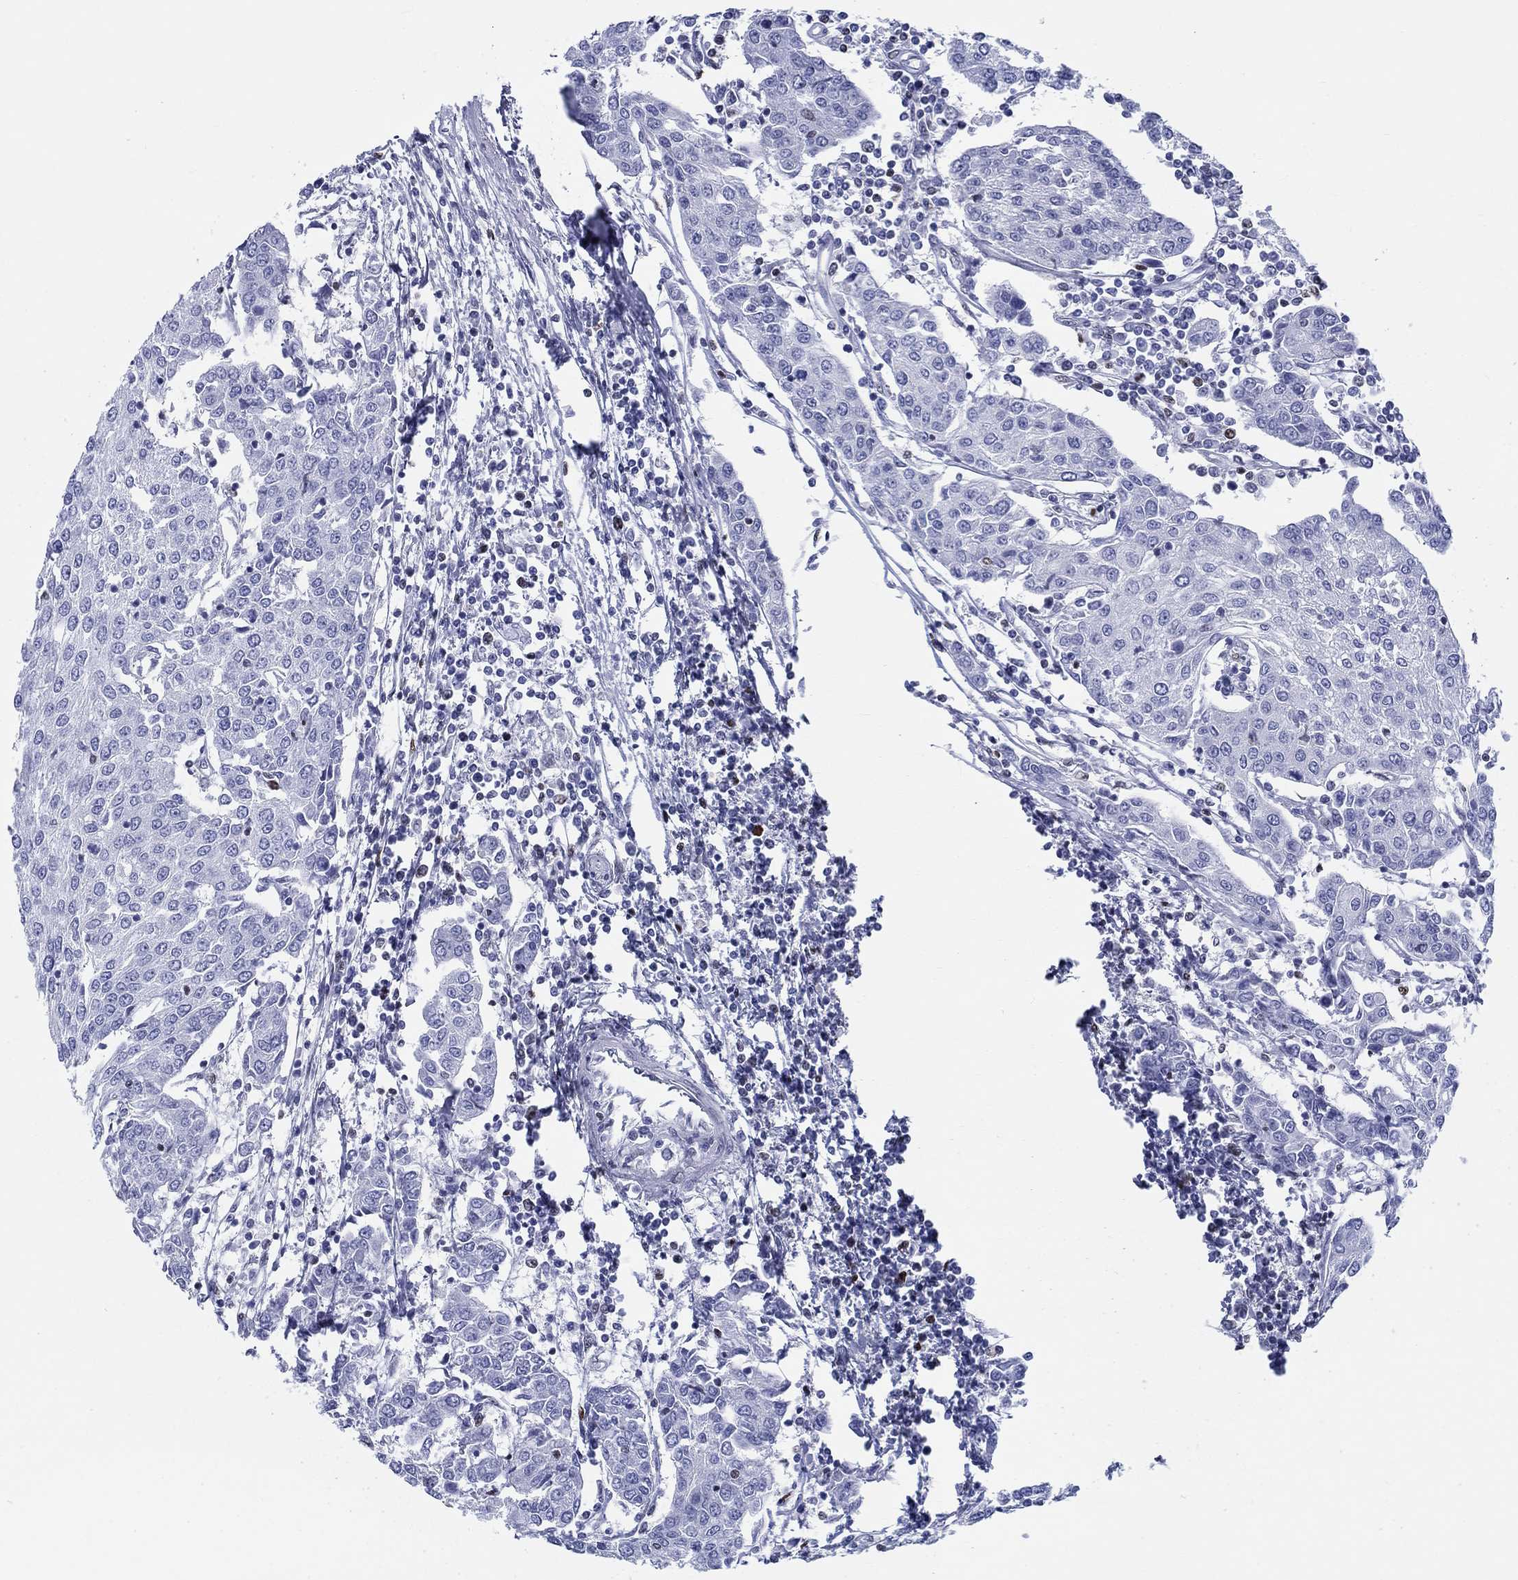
{"staining": {"intensity": "negative", "quantity": "none", "location": "none"}, "tissue": "urothelial cancer", "cell_type": "Tumor cells", "image_type": "cancer", "snomed": [{"axis": "morphology", "description": "Urothelial carcinoma, High grade"}, {"axis": "topography", "description": "Urinary bladder"}], "caption": "Immunohistochemistry of urothelial carcinoma (high-grade) demonstrates no staining in tumor cells. Nuclei are stained in blue.", "gene": "H1-1", "patient": {"sex": "female", "age": 85}}